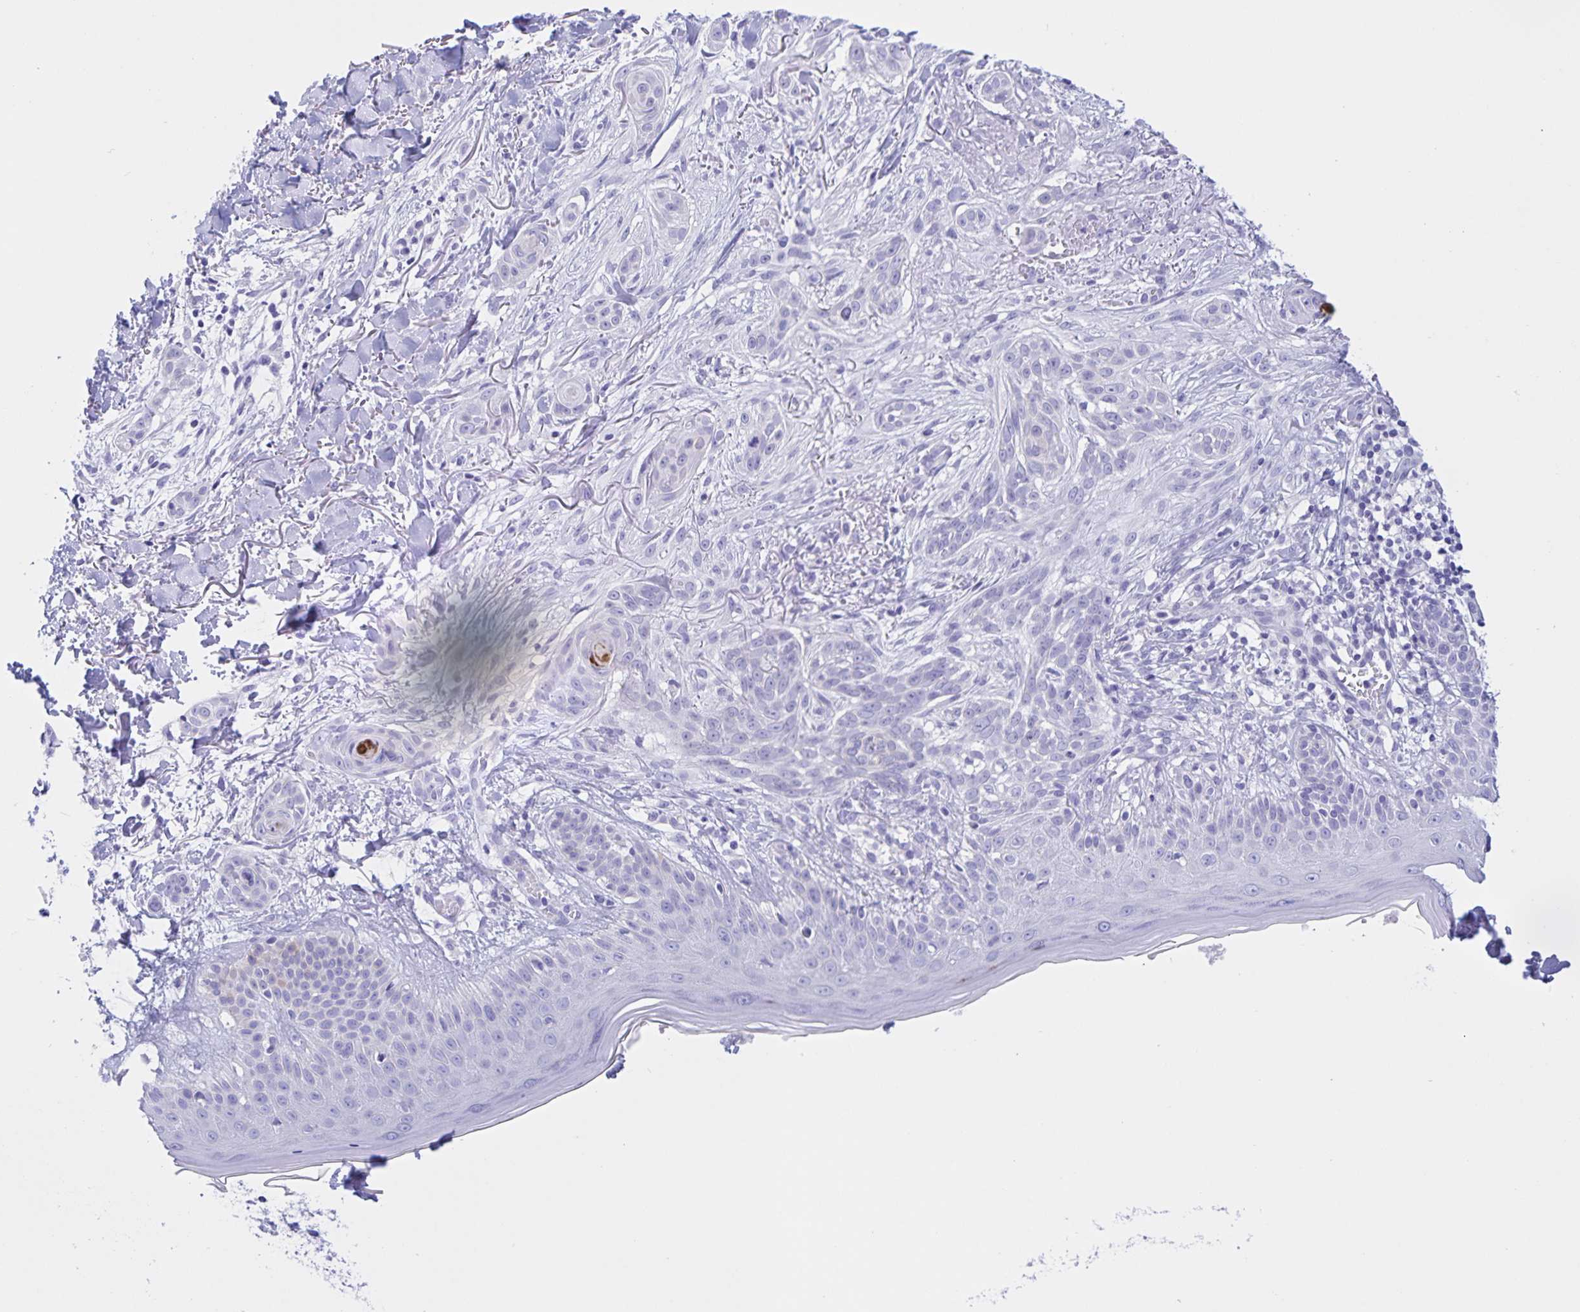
{"staining": {"intensity": "negative", "quantity": "none", "location": "none"}, "tissue": "skin cancer", "cell_type": "Tumor cells", "image_type": "cancer", "snomed": [{"axis": "morphology", "description": "Basal cell carcinoma"}, {"axis": "morphology", "description": "BCC, high aggressive"}, {"axis": "topography", "description": "Skin"}], "caption": "An image of human skin cancer (basal cell carcinoma) is negative for staining in tumor cells.", "gene": "TGIF2LX", "patient": {"sex": "male", "age": 64}}